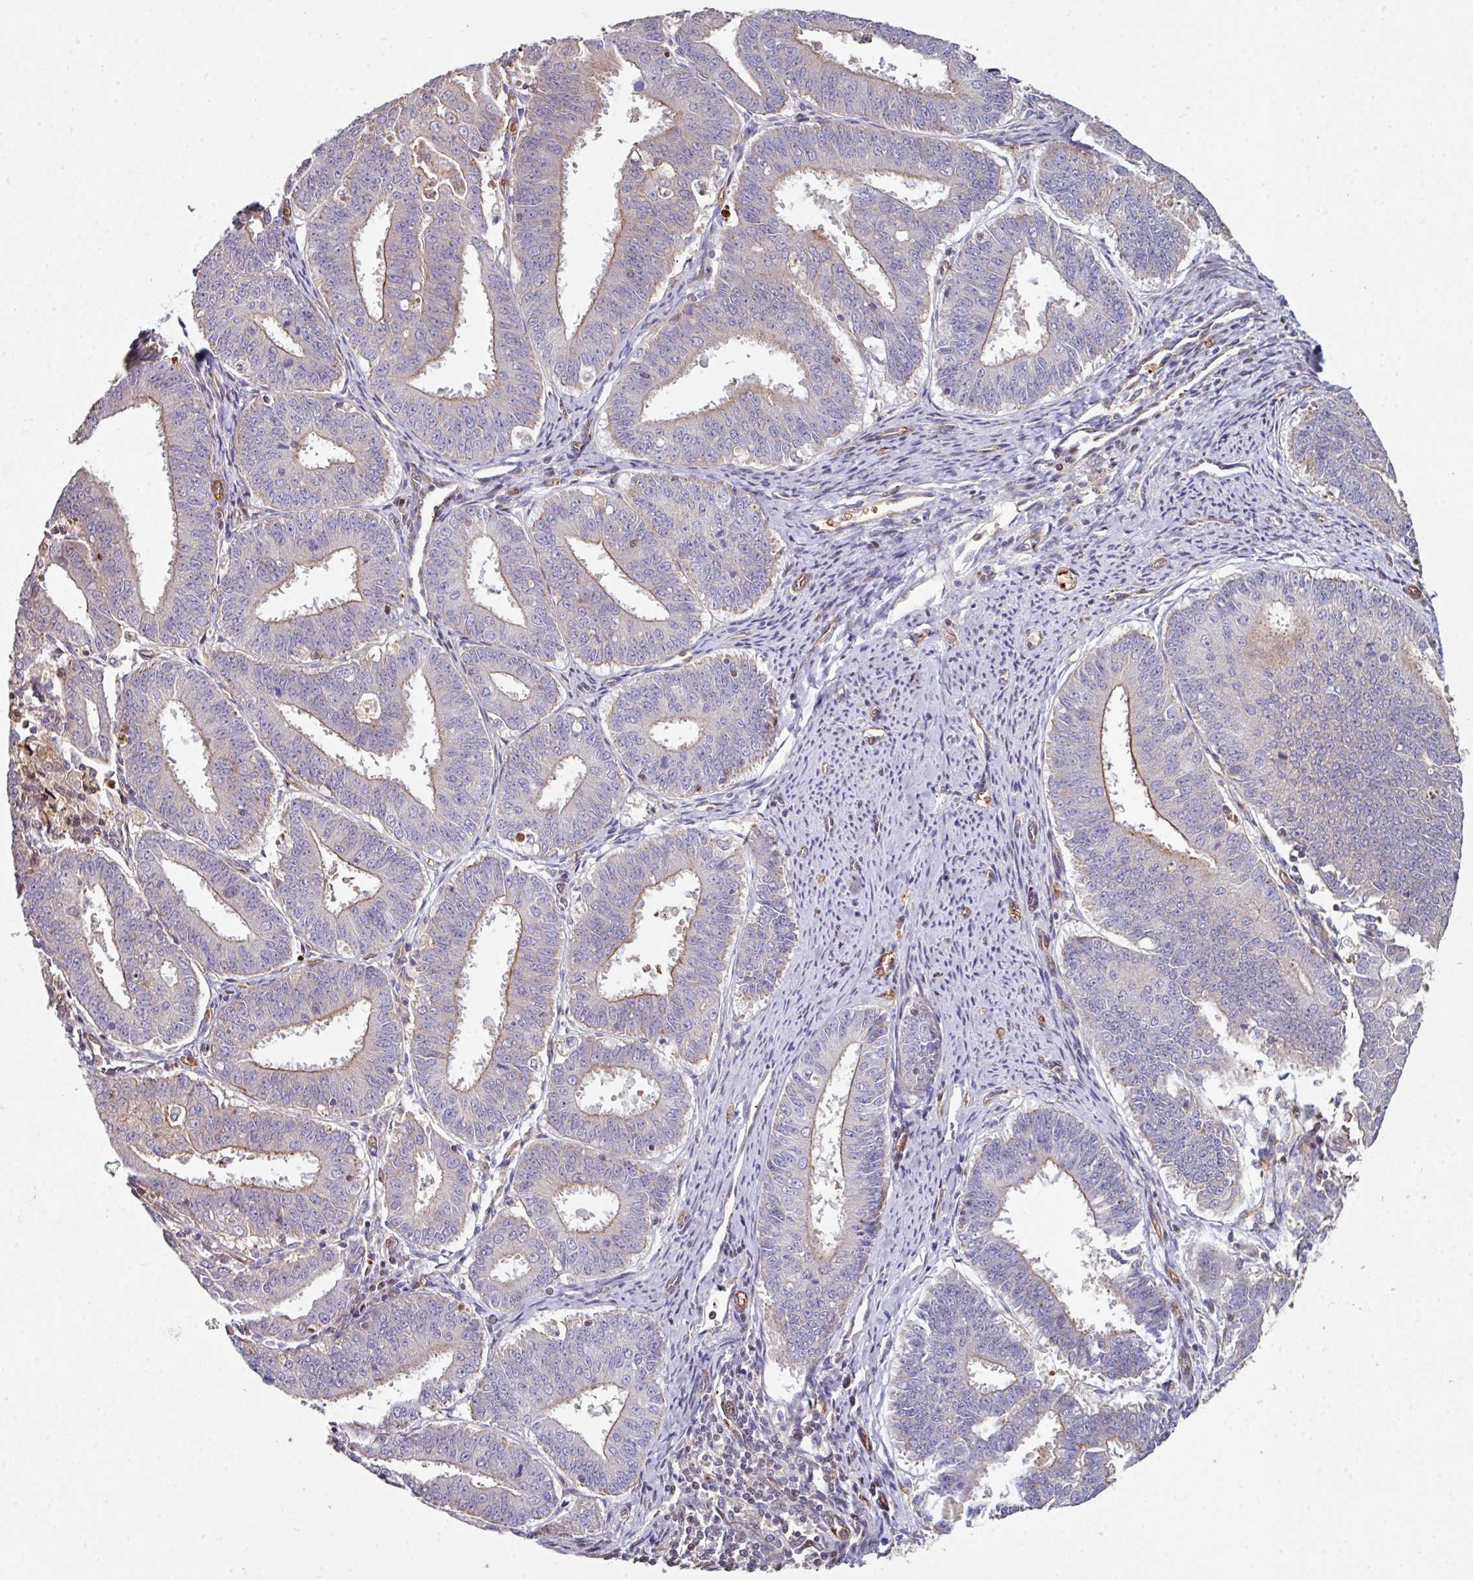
{"staining": {"intensity": "negative", "quantity": "none", "location": "none"}, "tissue": "endometrial cancer", "cell_type": "Tumor cells", "image_type": "cancer", "snomed": [{"axis": "morphology", "description": "Adenocarcinoma, NOS"}, {"axis": "topography", "description": "Endometrium"}], "caption": "This photomicrograph is of endometrial adenocarcinoma stained with IHC to label a protein in brown with the nuclei are counter-stained blue. There is no positivity in tumor cells.", "gene": "ANO9", "patient": {"sex": "female", "age": 73}}